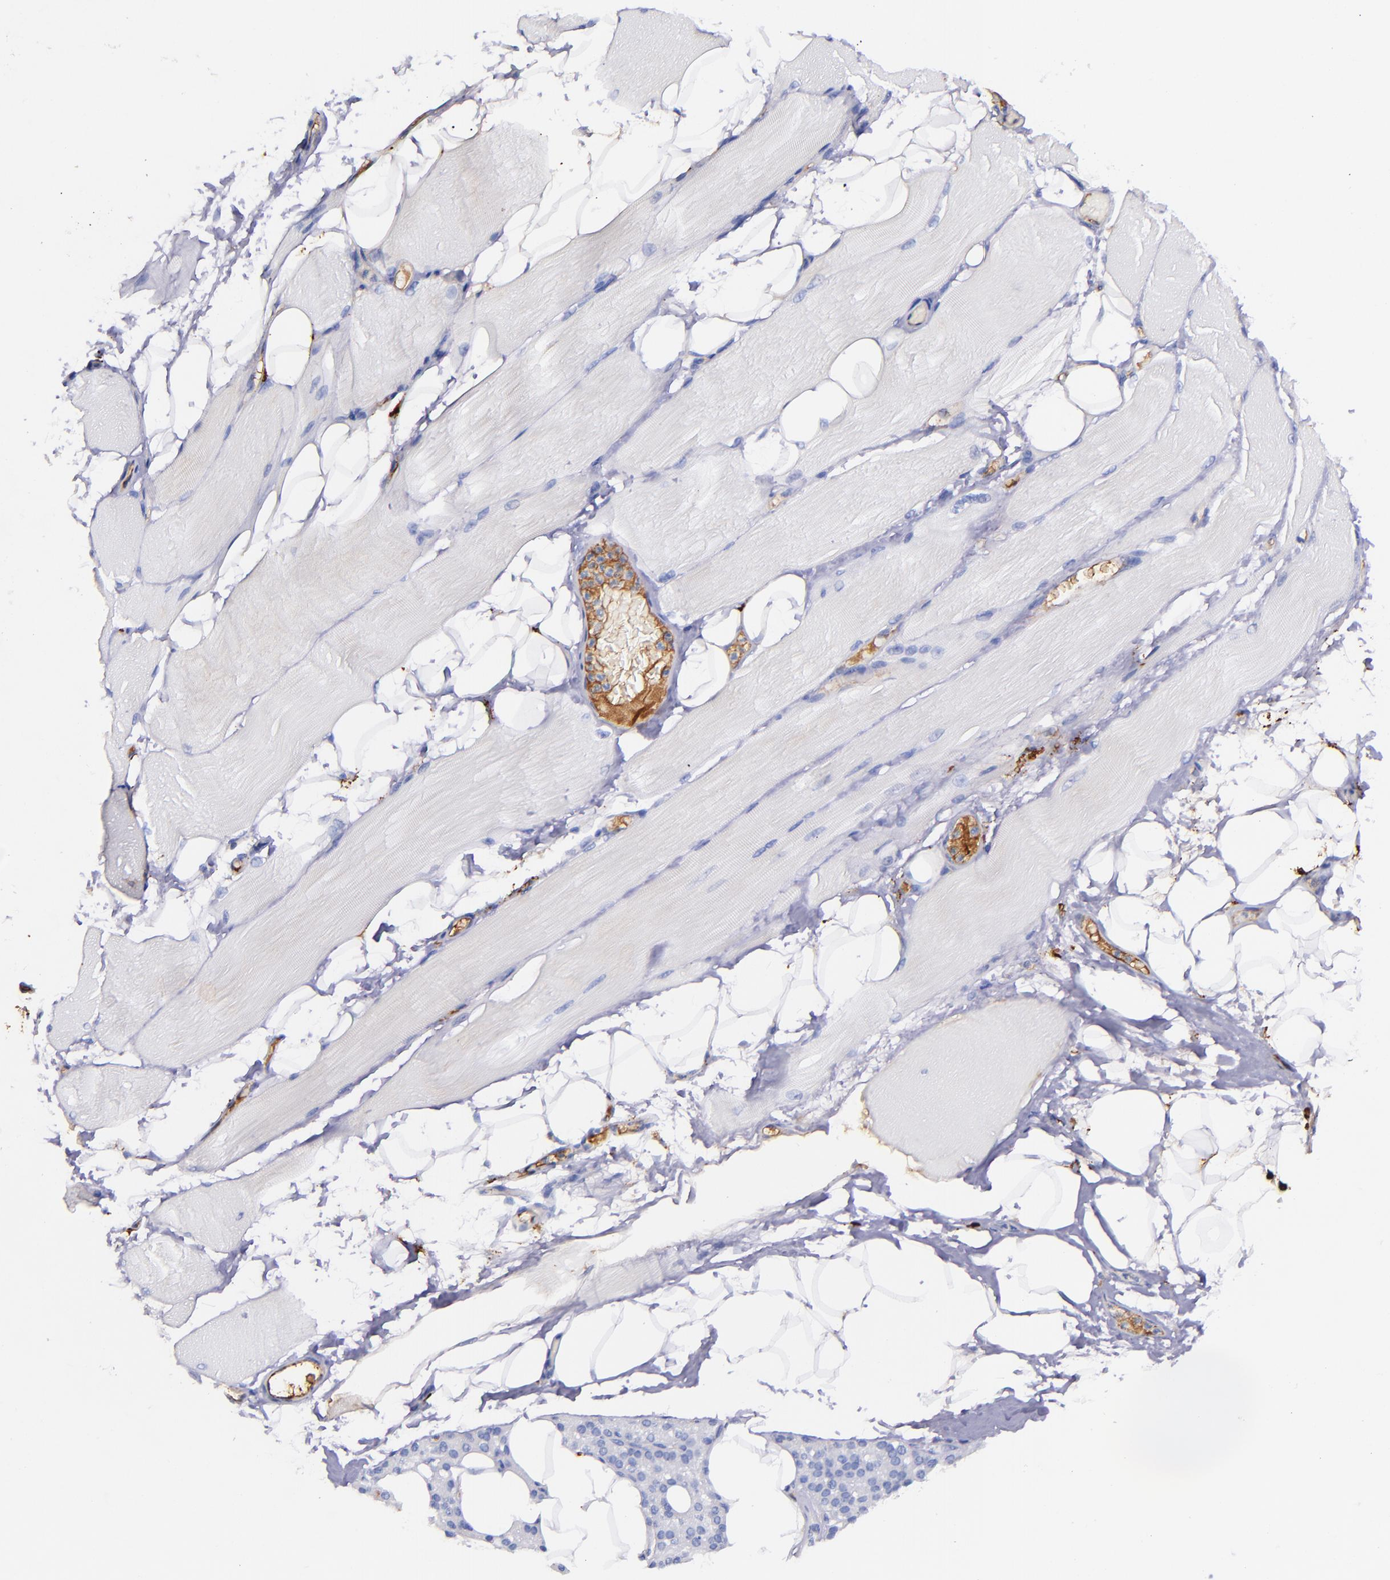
{"staining": {"intensity": "negative", "quantity": "none", "location": "none"}, "tissue": "skeletal muscle", "cell_type": "Myocytes", "image_type": "normal", "snomed": [{"axis": "morphology", "description": "Normal tissue, NOS"}, {"axis": "topography", "description": "Skeletal muscle"}, {"axis": "topography", "description": "Parathyroid gland"}], "caption": "IHC of unremarkable human skeletal muscle reveals no expression in myocytes.", "gene": "KNG1", "patient": {"sex": "female", "age": 37}}